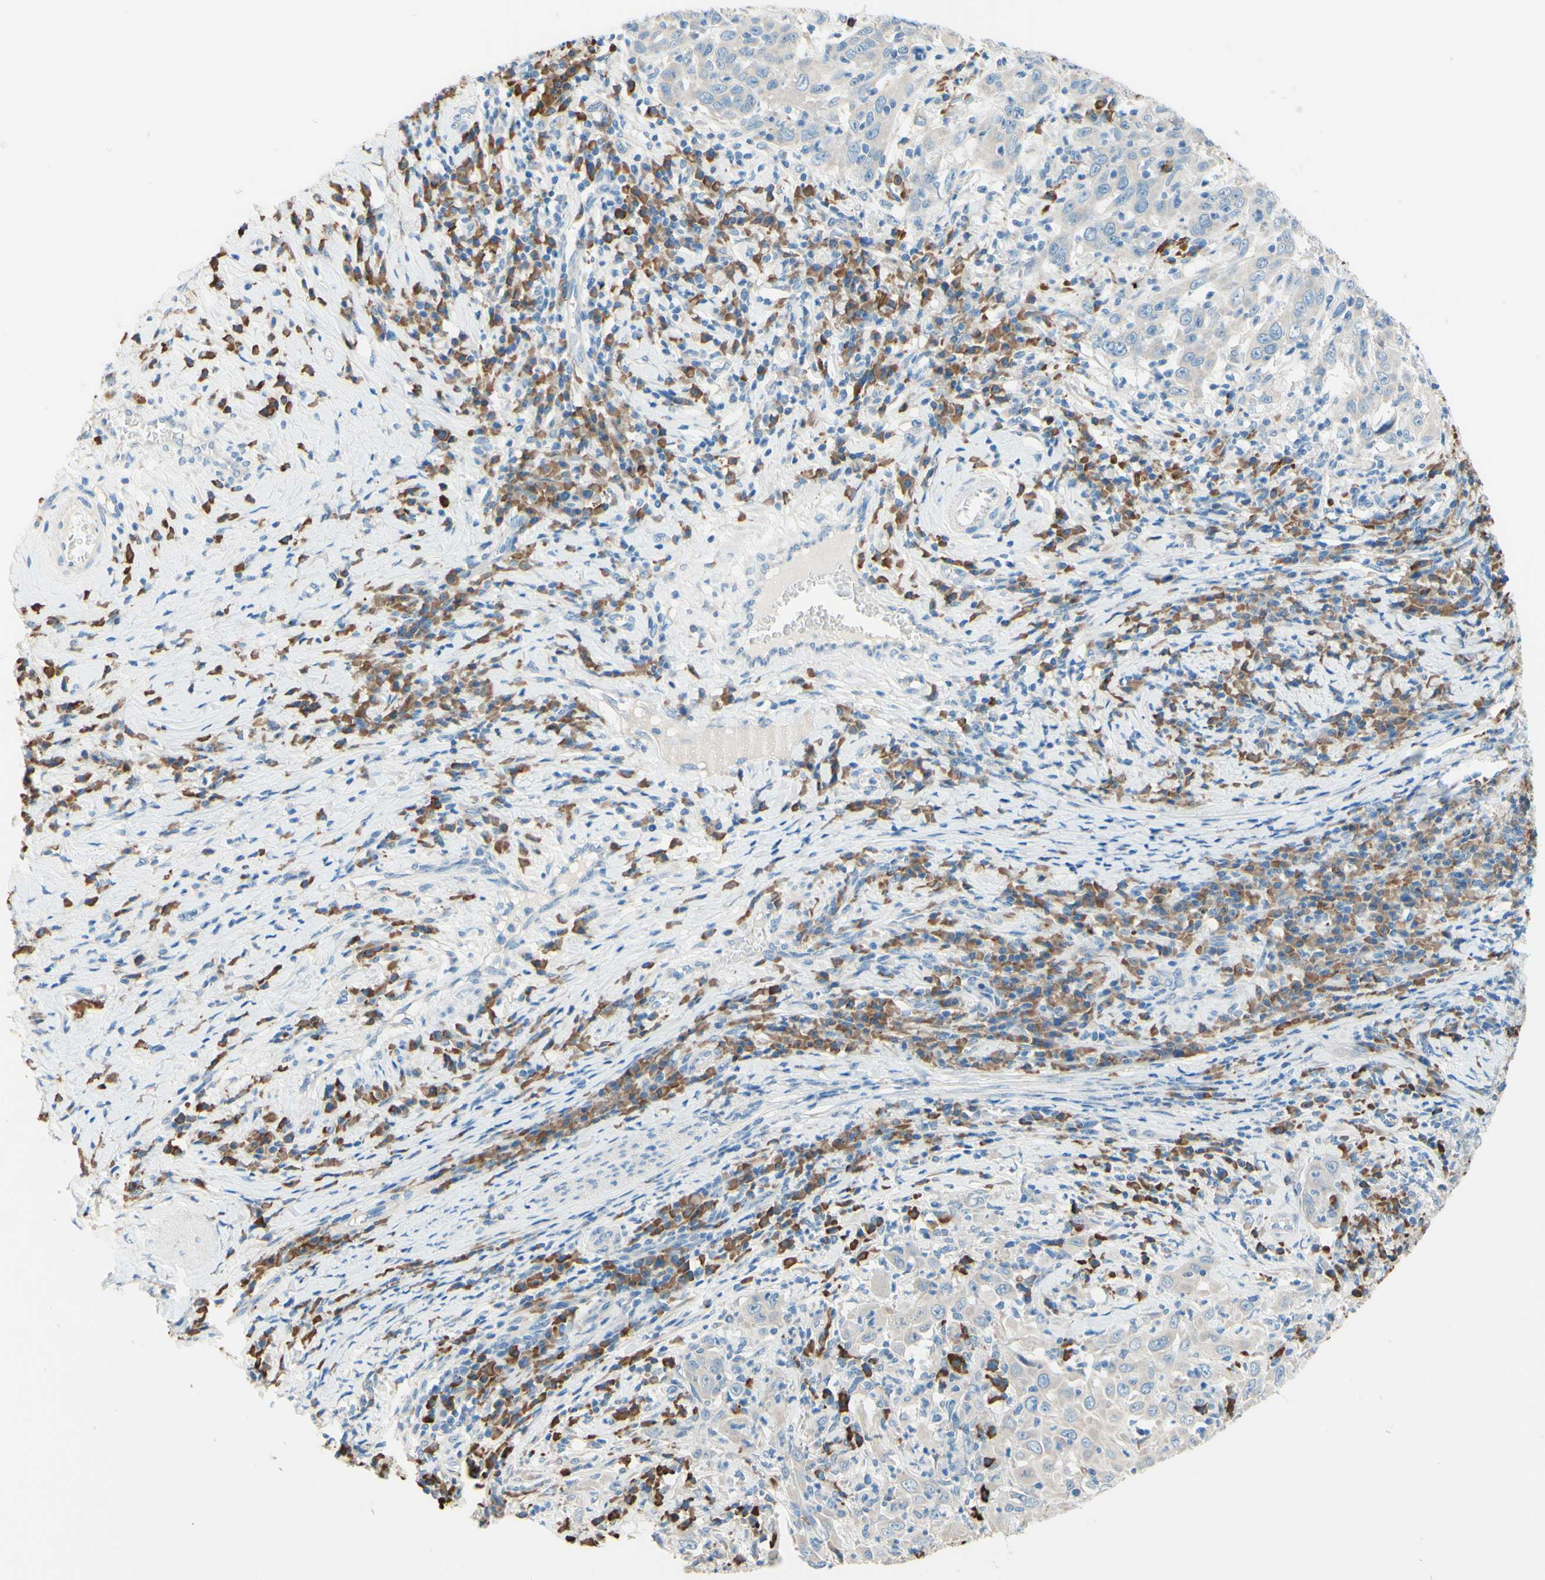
{"staining": {"intensity": "negative", "quantity": "none", "location": "none"}, "tissue": "cervical cancer", "cell_type": "Tumor cells", "image_type": "cancer", "snomed": [{"axis": "morphology", "description": "Squamous cell carcinoma, NOS"}, {"axis": "topography", "description": "Cervix"}], "caption": "The histopathology image exhibits no significant positivity in tumor cells of cervical cancer (squamous cell carcinoma).", "gene": "PASD1", "patient": {"sex": "female", "age": 46}}